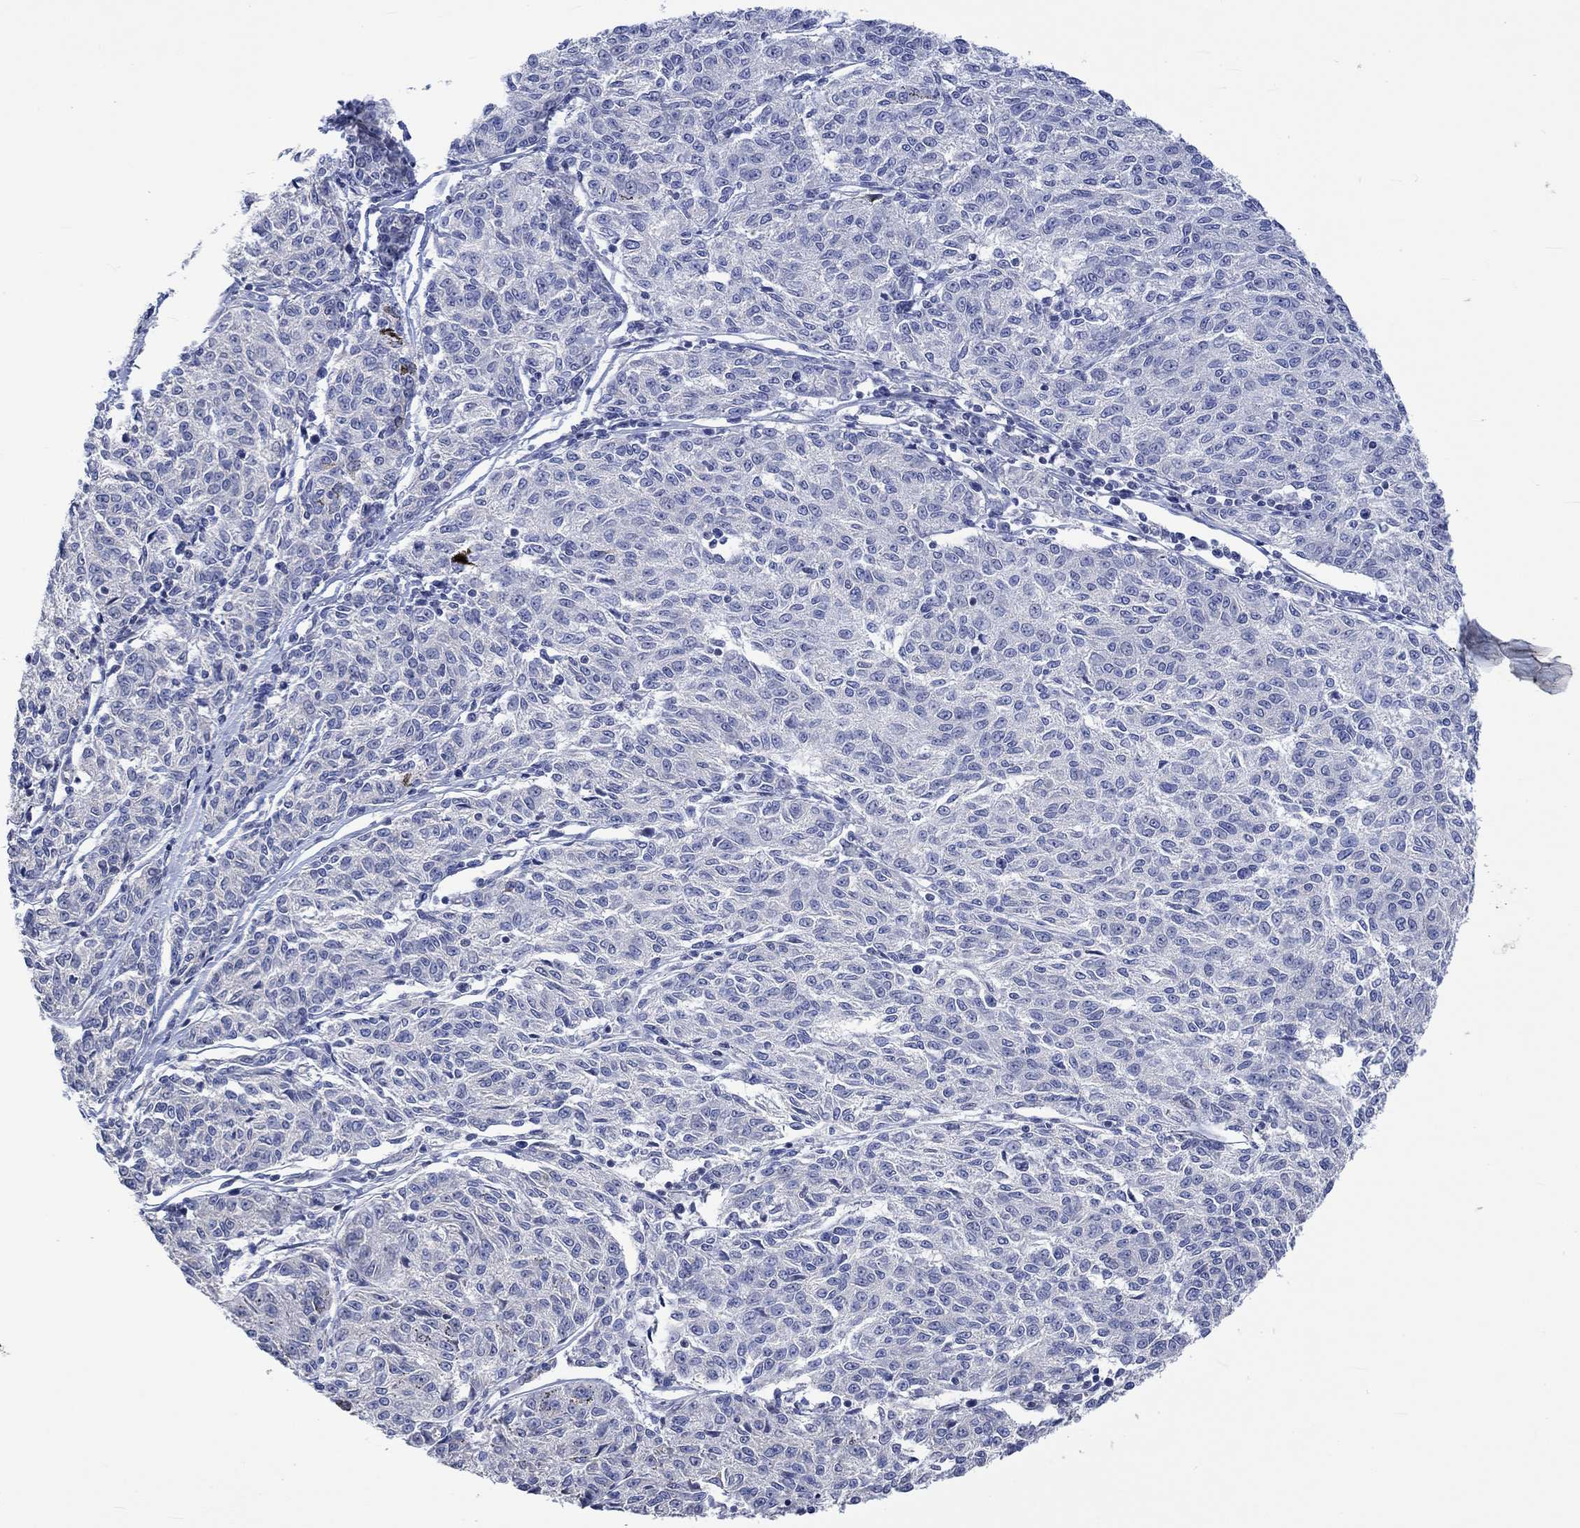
{"staining": {"intensity": "negative", "quantity": "none", "location": "none"}, "tissue": "melanoma", "cell_type": "Tumor cells", "image_type": "cancer", "snomed": [{"axis": "morphology", "description": "Malignant melanoma, NOS"}, {"axis": "topography", "description": "Skin"}], "caption": "A high-resolution image shows immunohistochemistry staining of malignant melanoma, which shows no significant positivity in tumor cells. (Brightfield microscopy of DAB (3,3'-diaminobenzidine) immunohistochemistry at high magnification).", "gene": "AGRP", "patient": {"sex": "female", "age": 72}}